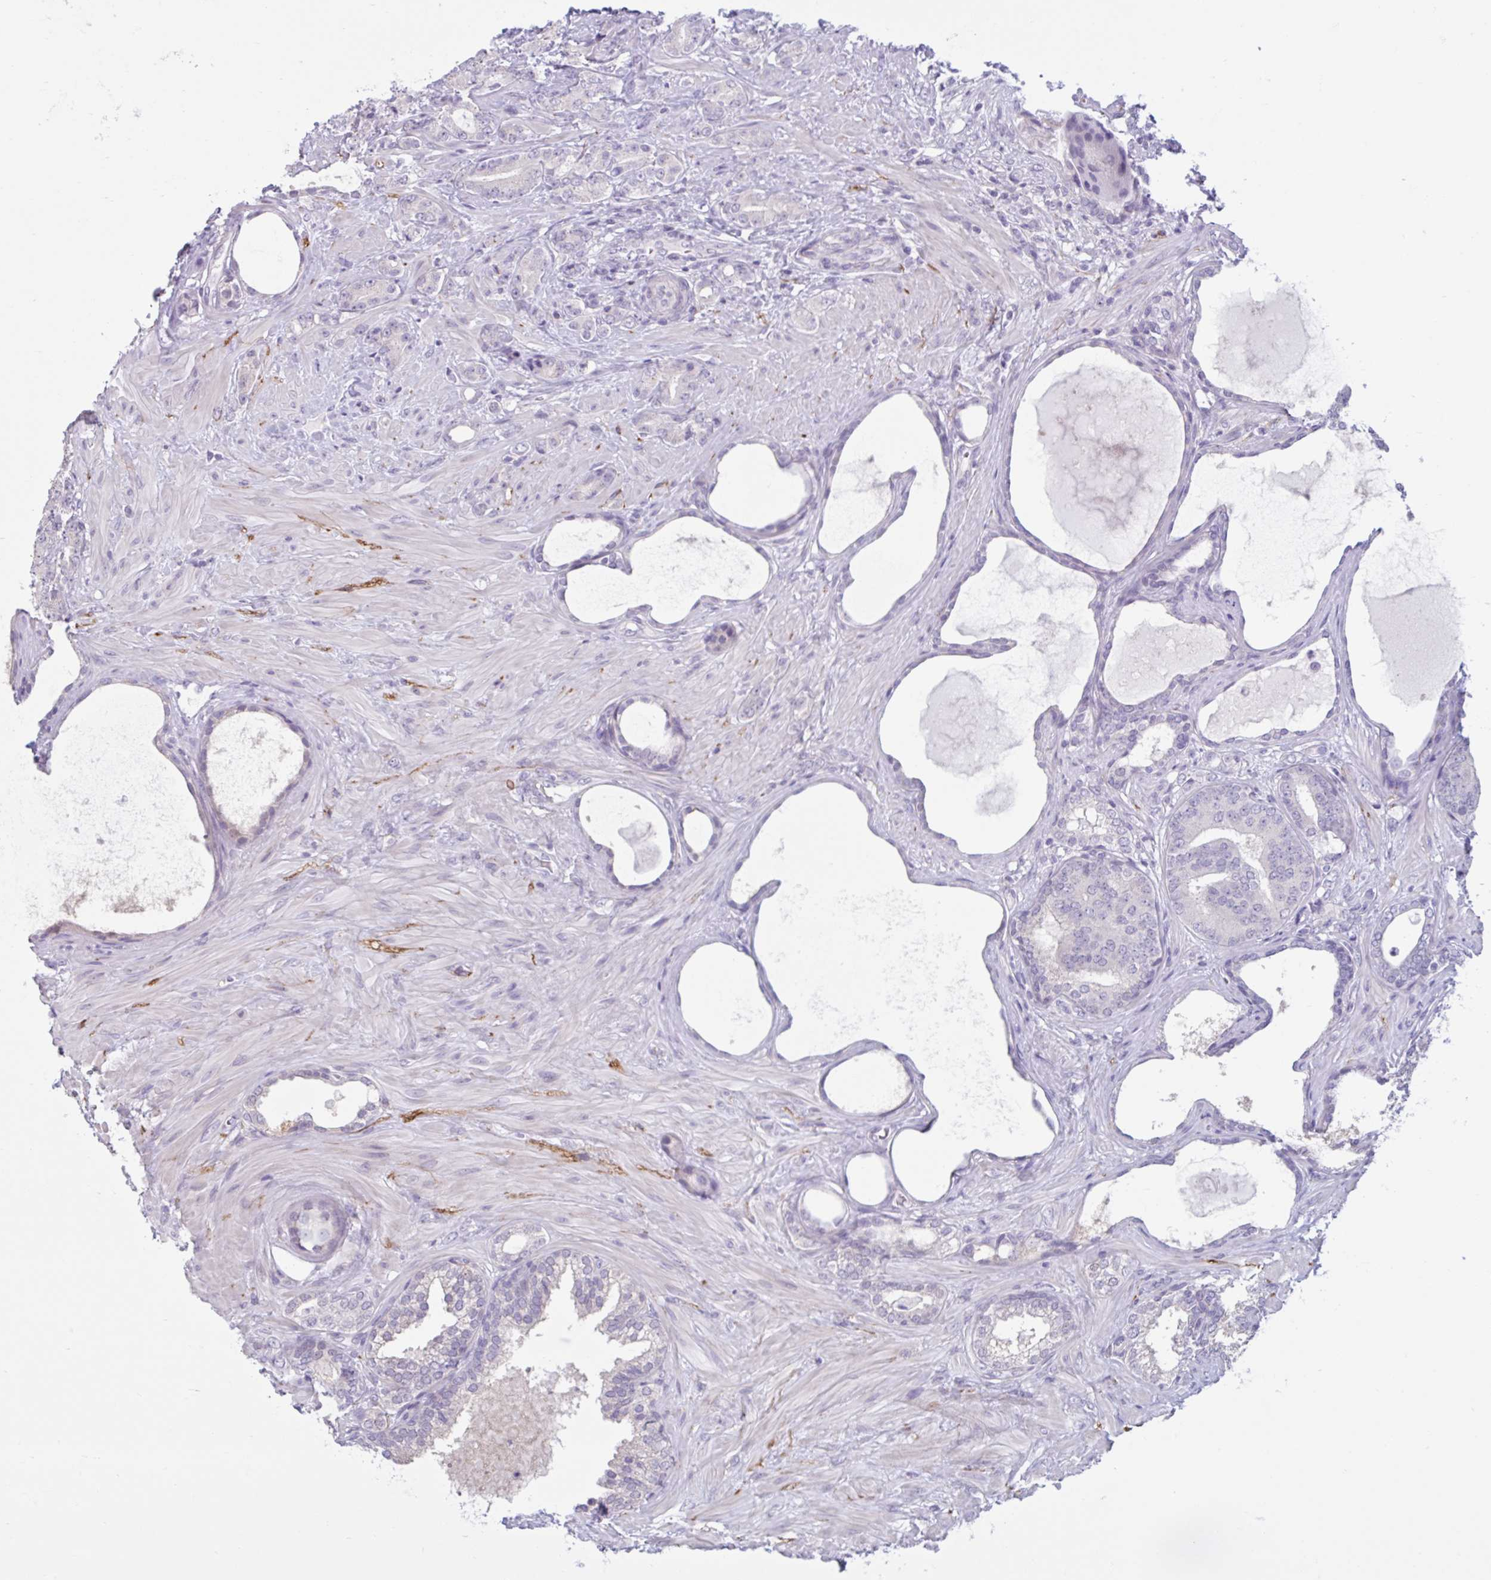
{"staining": {"intensity": "negative", "quantity": "none", "location": "none"}, "tissue": "prostate cancer", "cell_type": "Tumor cells", "image_type": "cancer", "snomed": [{"axis": "morphology", "description": "Adenocarcinoma, High grade"}, {"axis": "topography", "description": "Prostate"}], "caption": "Protein analysis of prostate cancer demonstrates no significant expression in tumor cells.", "gene": "CDH19", "patient": {"sex": "male", "age": 62}}